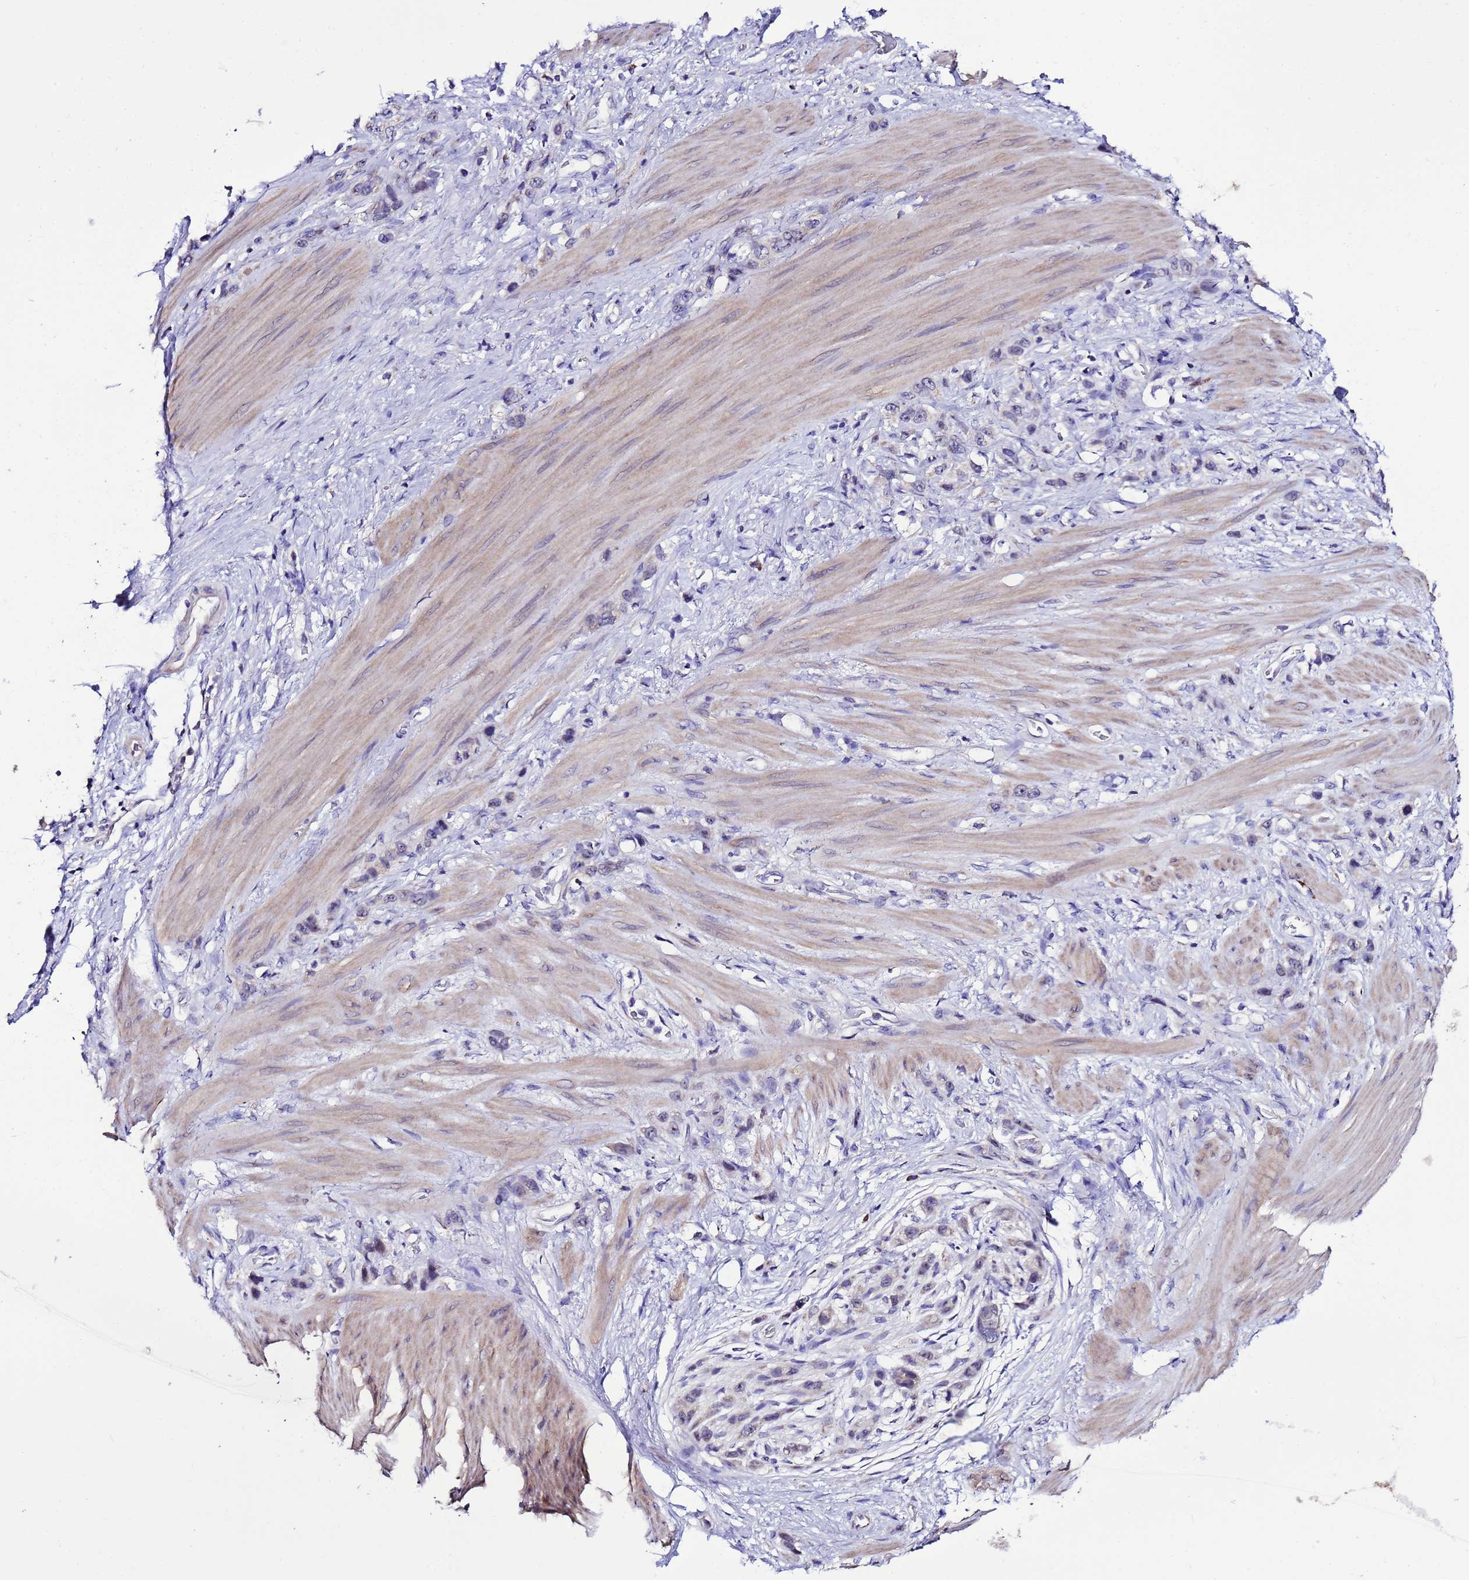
{"staining": {"intensity": "negative", "quantity": "none", "location": "none"}, "tissue": "stomach cancer", "cell_type": "Tumor cells", "image_type": "cancer", "snomed": [{"axis": "morphology", "description": "Adenocarcinoma, NOS"}, {"axis": "morphology", "description": "Adenocarcinoma, High grade"}, {"axis": "topography", "description": "Stomach, upper"}, {"axis": "topography", "description": "Stomach, lower"}], "caption": "DAB immunohistochemical staining of adenocarcinoma (high-grade) (stomach) shows no significant expression in tumor cells.", "gene": "DPH6", "patient": {"sex": "female", "age": 65}}